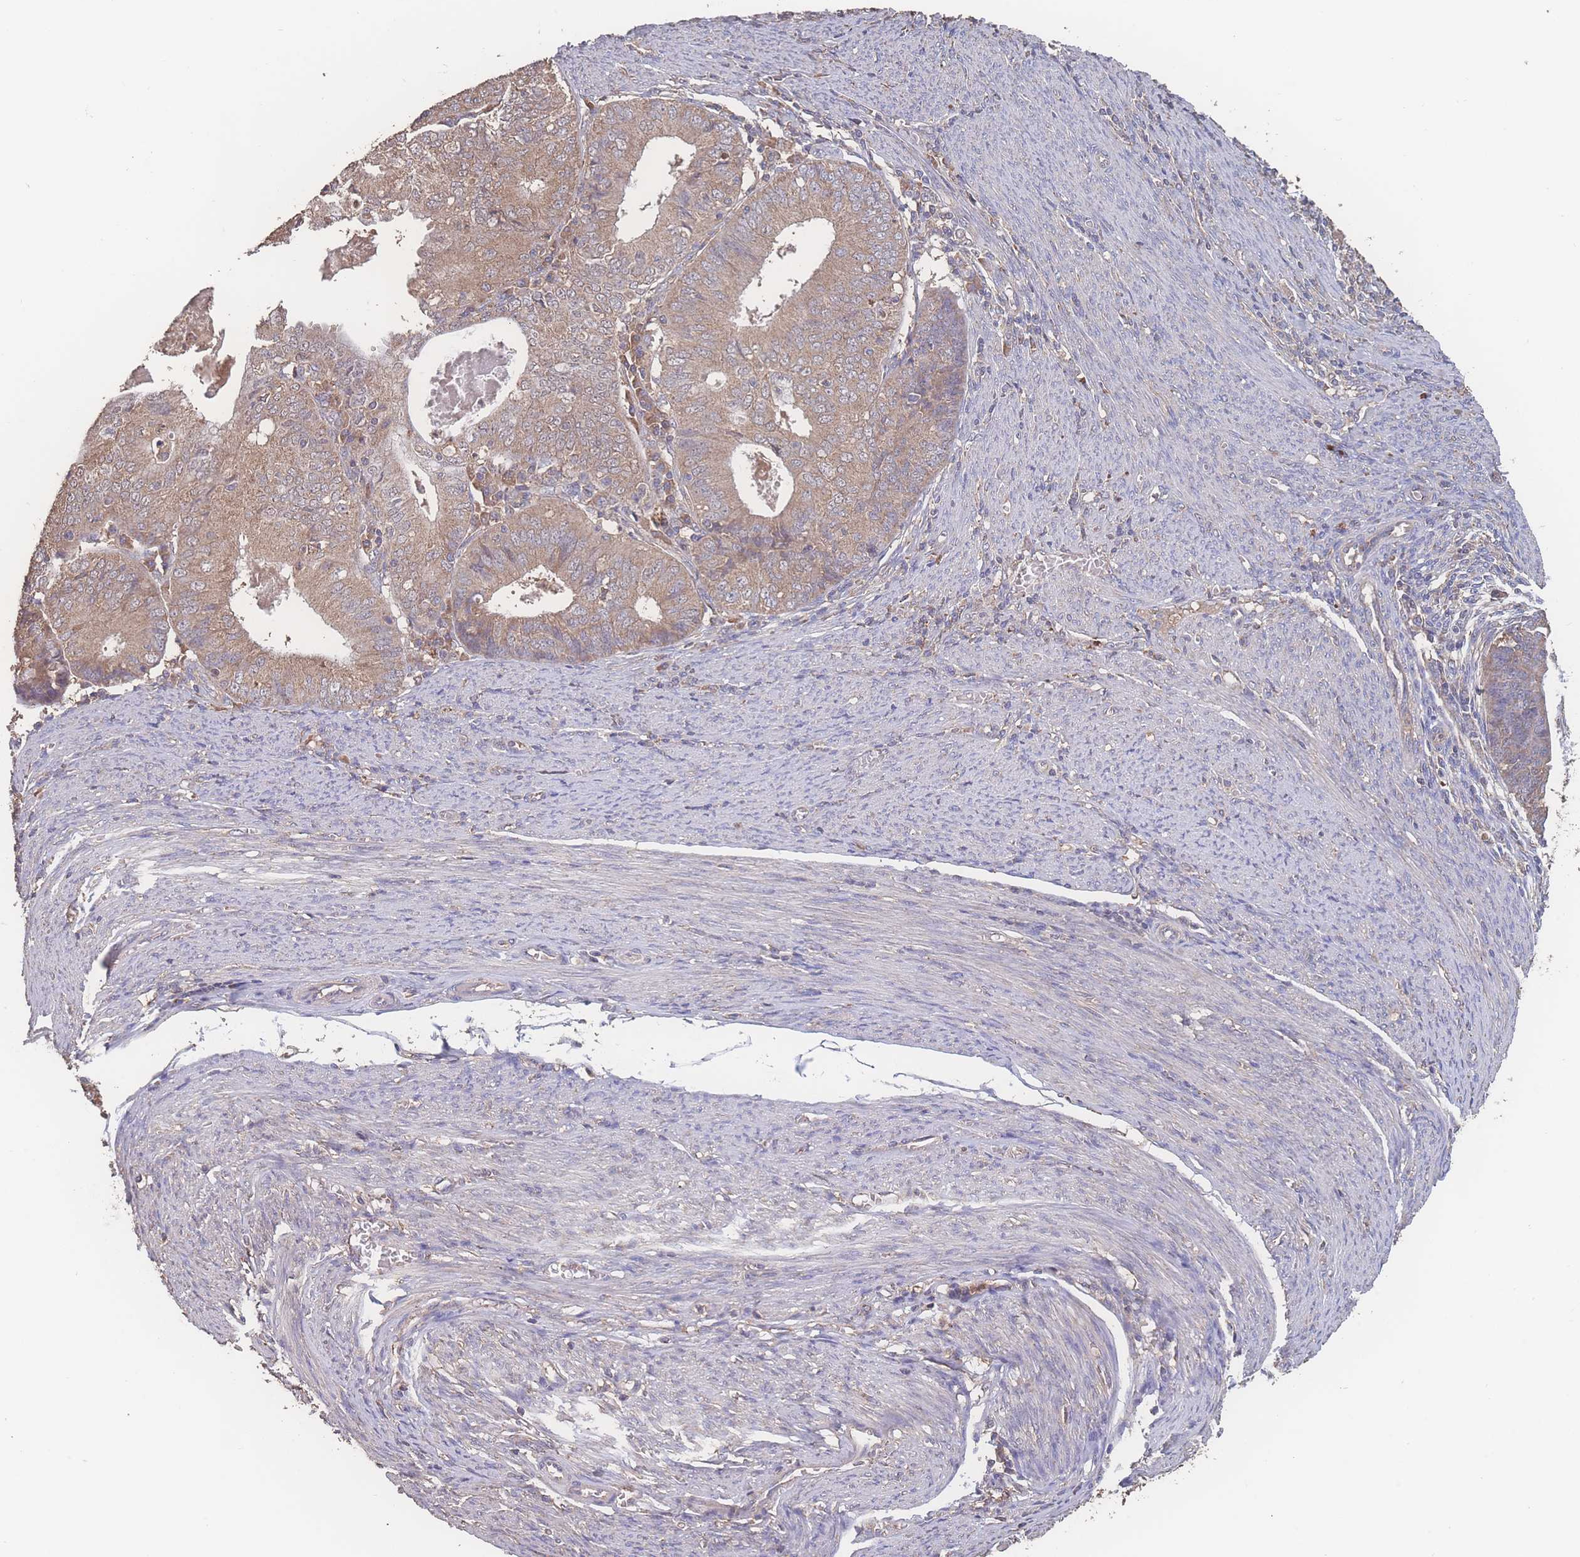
{"staining": {"intensity": "weak", "quantity": ">75%", "location": "cytoplasmic/membranous"}, "tissue": "endometrial cancer", "cell_type": "Tumor cells", "image_type": "cancer", "snomed": [{"axis": "morphology", "description": "Adenocarcinoma, NOS"}, {"axis": "topography", "description": "Endometrium"}], "caption": "There is low levels of weak cytoplasmic/membranous positivity in tumor cells of endometrial cancer (adenocarcinoma), as demonstrated by immunohistochemical staining (brown color).", "gene": "ATXN10", "patient": {"sex": "female", "age": 57}}